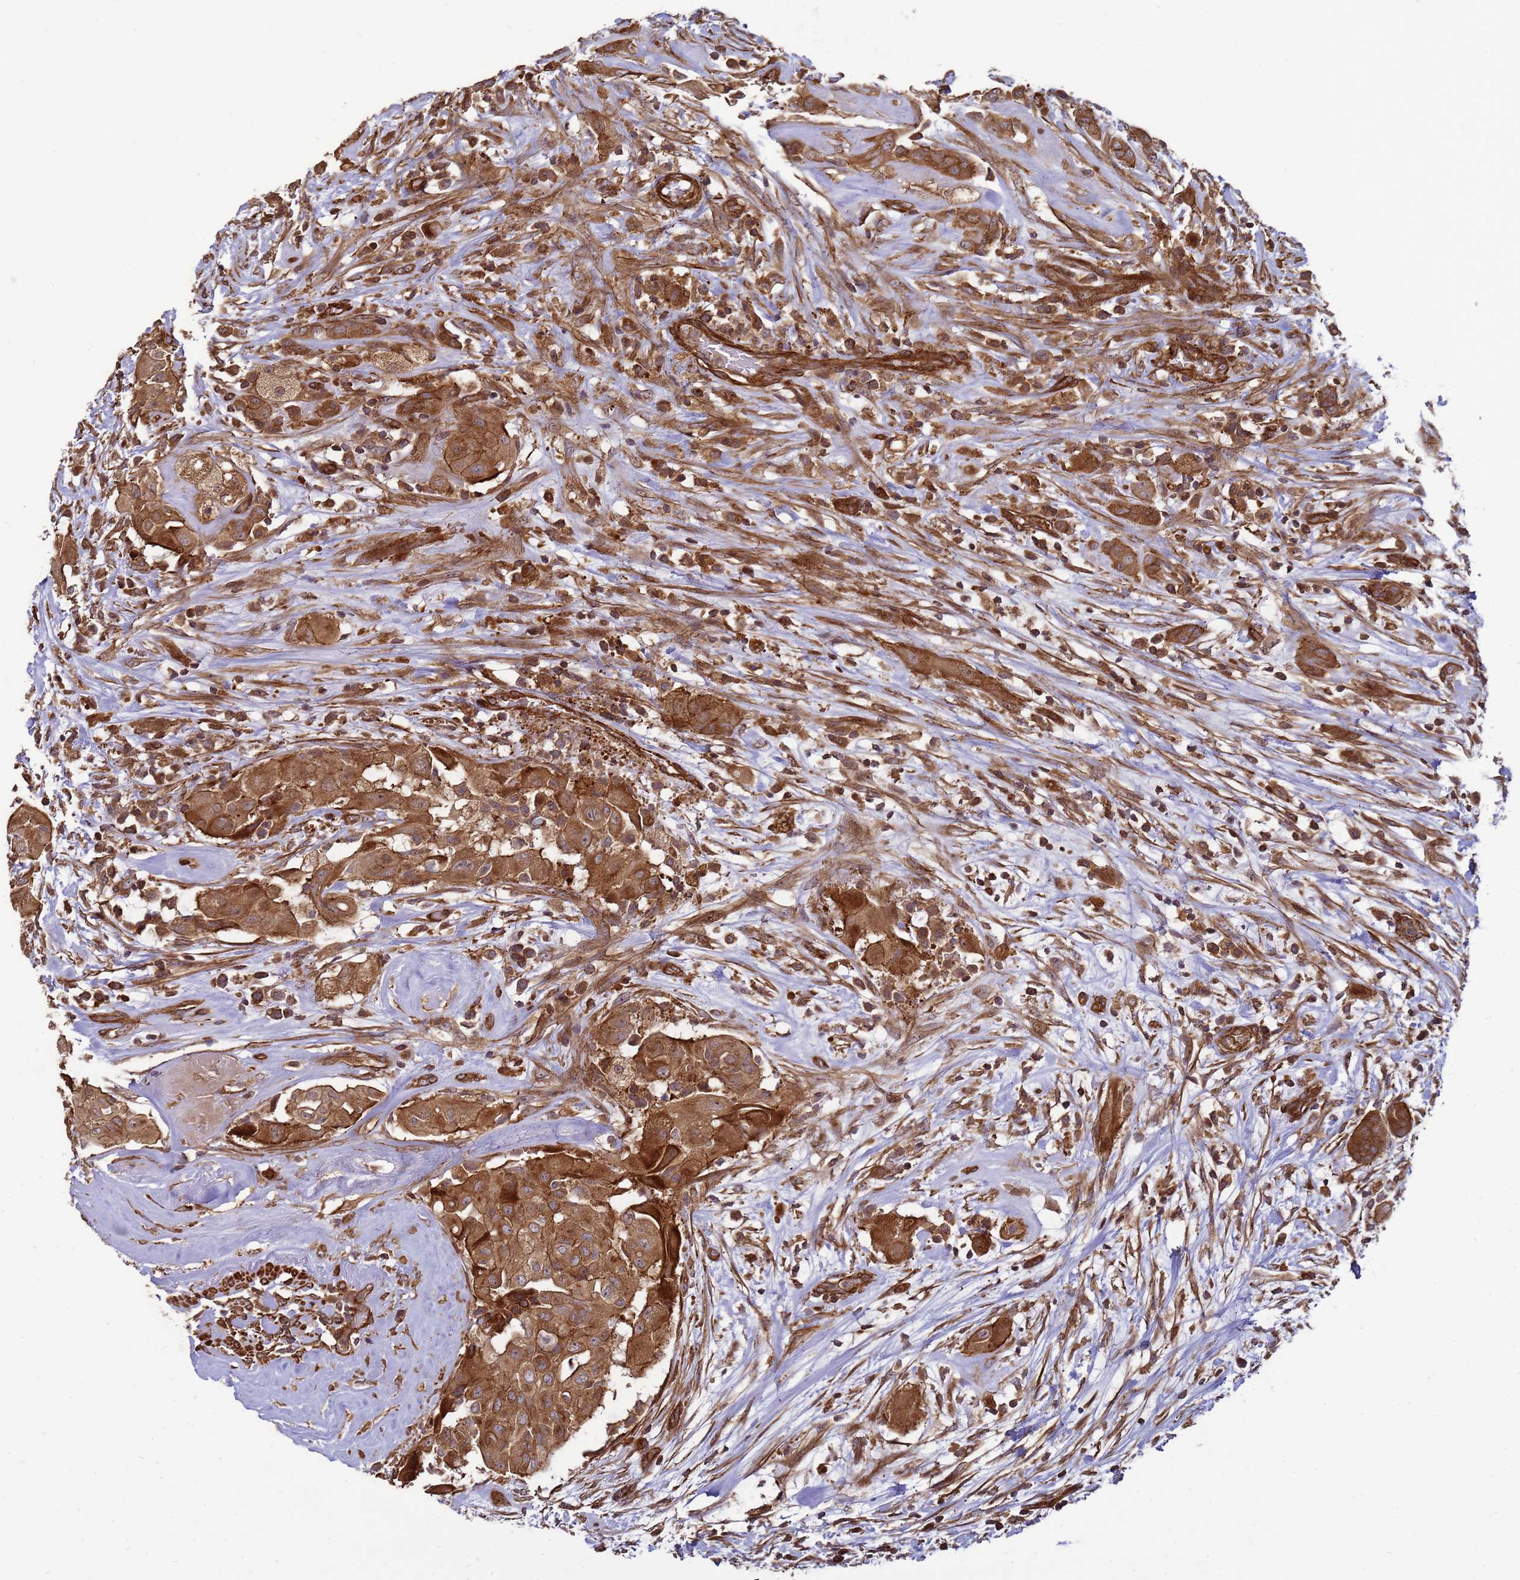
{"staining": {"intensity": "strong", "quantity": ">75%", "location": "cytoplasmic/membranous"}, "tissue": "thyroid cancer", "cell_type": "Tumor cells", "image_type": "cancer", "snomed": [{"axis": "morphology", "description": "Papillary adenocarcinoma, NOS"}, {"axis": "topography", "description": "Thyroid gland"}], "caption": "IHC (DAB (3,3'-diaminobenzidine)) staining of human papillary adenocarcinoma (thyroid) displays strong cytoplasmic/membranous protein expression in about >75% of tumor cells. IHC stains the protein of interest in brown and the nuclei are stained blue.", "gene": "CNOT1", "patient": {"sex": "female", "age": 59}}